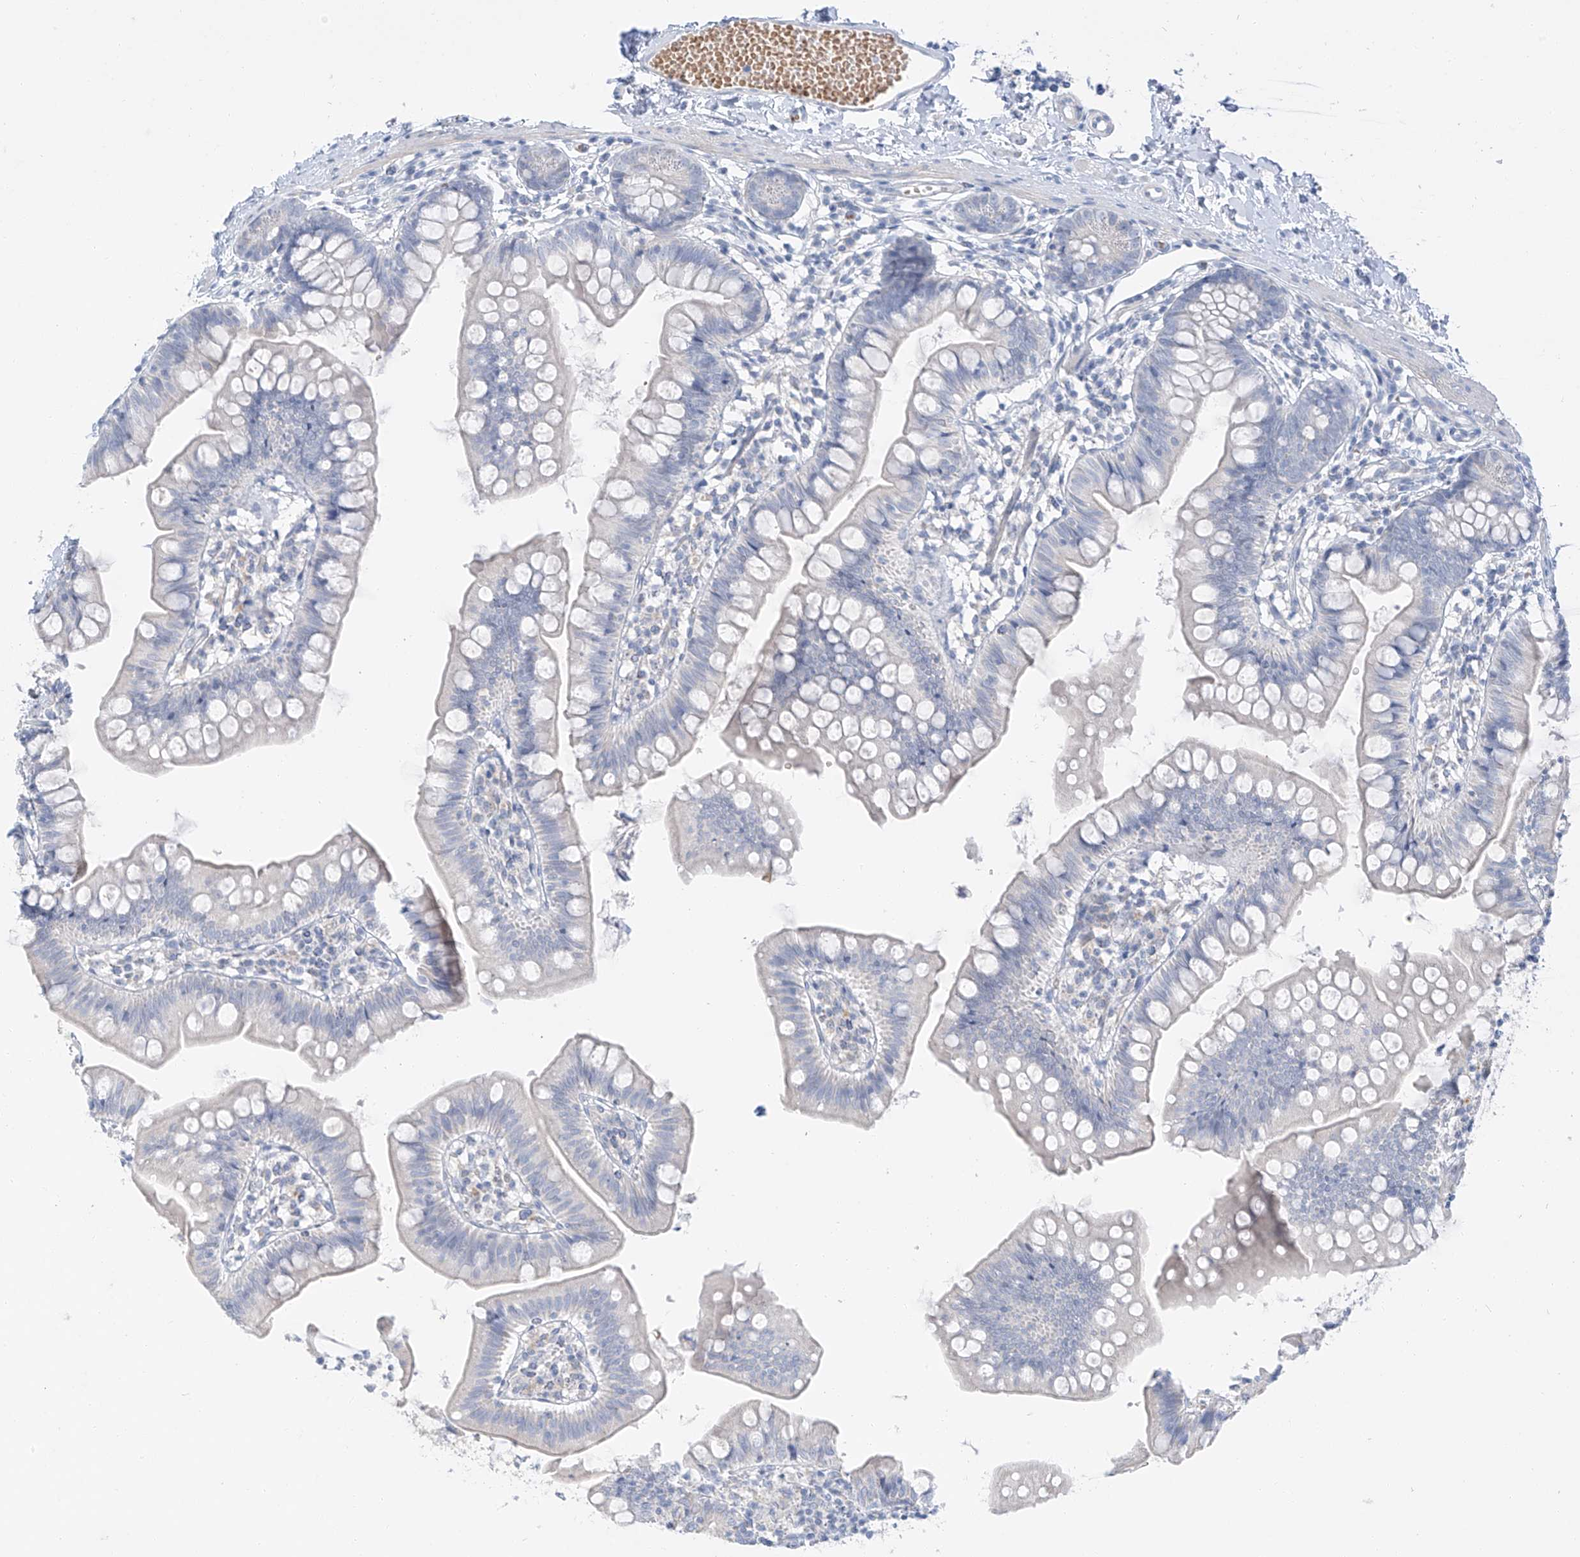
{"staining": {"intensity": "negative", "quantity": "none", "location": "none"}, "tissue": "small intestine", "cell_type": "Glandular cells", "image_type": "normal", "snomed": [{"axis": "morphology", "description": "Normal tissue, NOS"}, {"axis": "topography", "description": "Small intestine"}], "caption": "Immunohistochemical staining of unremarkable human small intestine reveals no significant staining in glandular cells.", "gene": "PGC", "patient": {"sex": "male", "age": 7}}